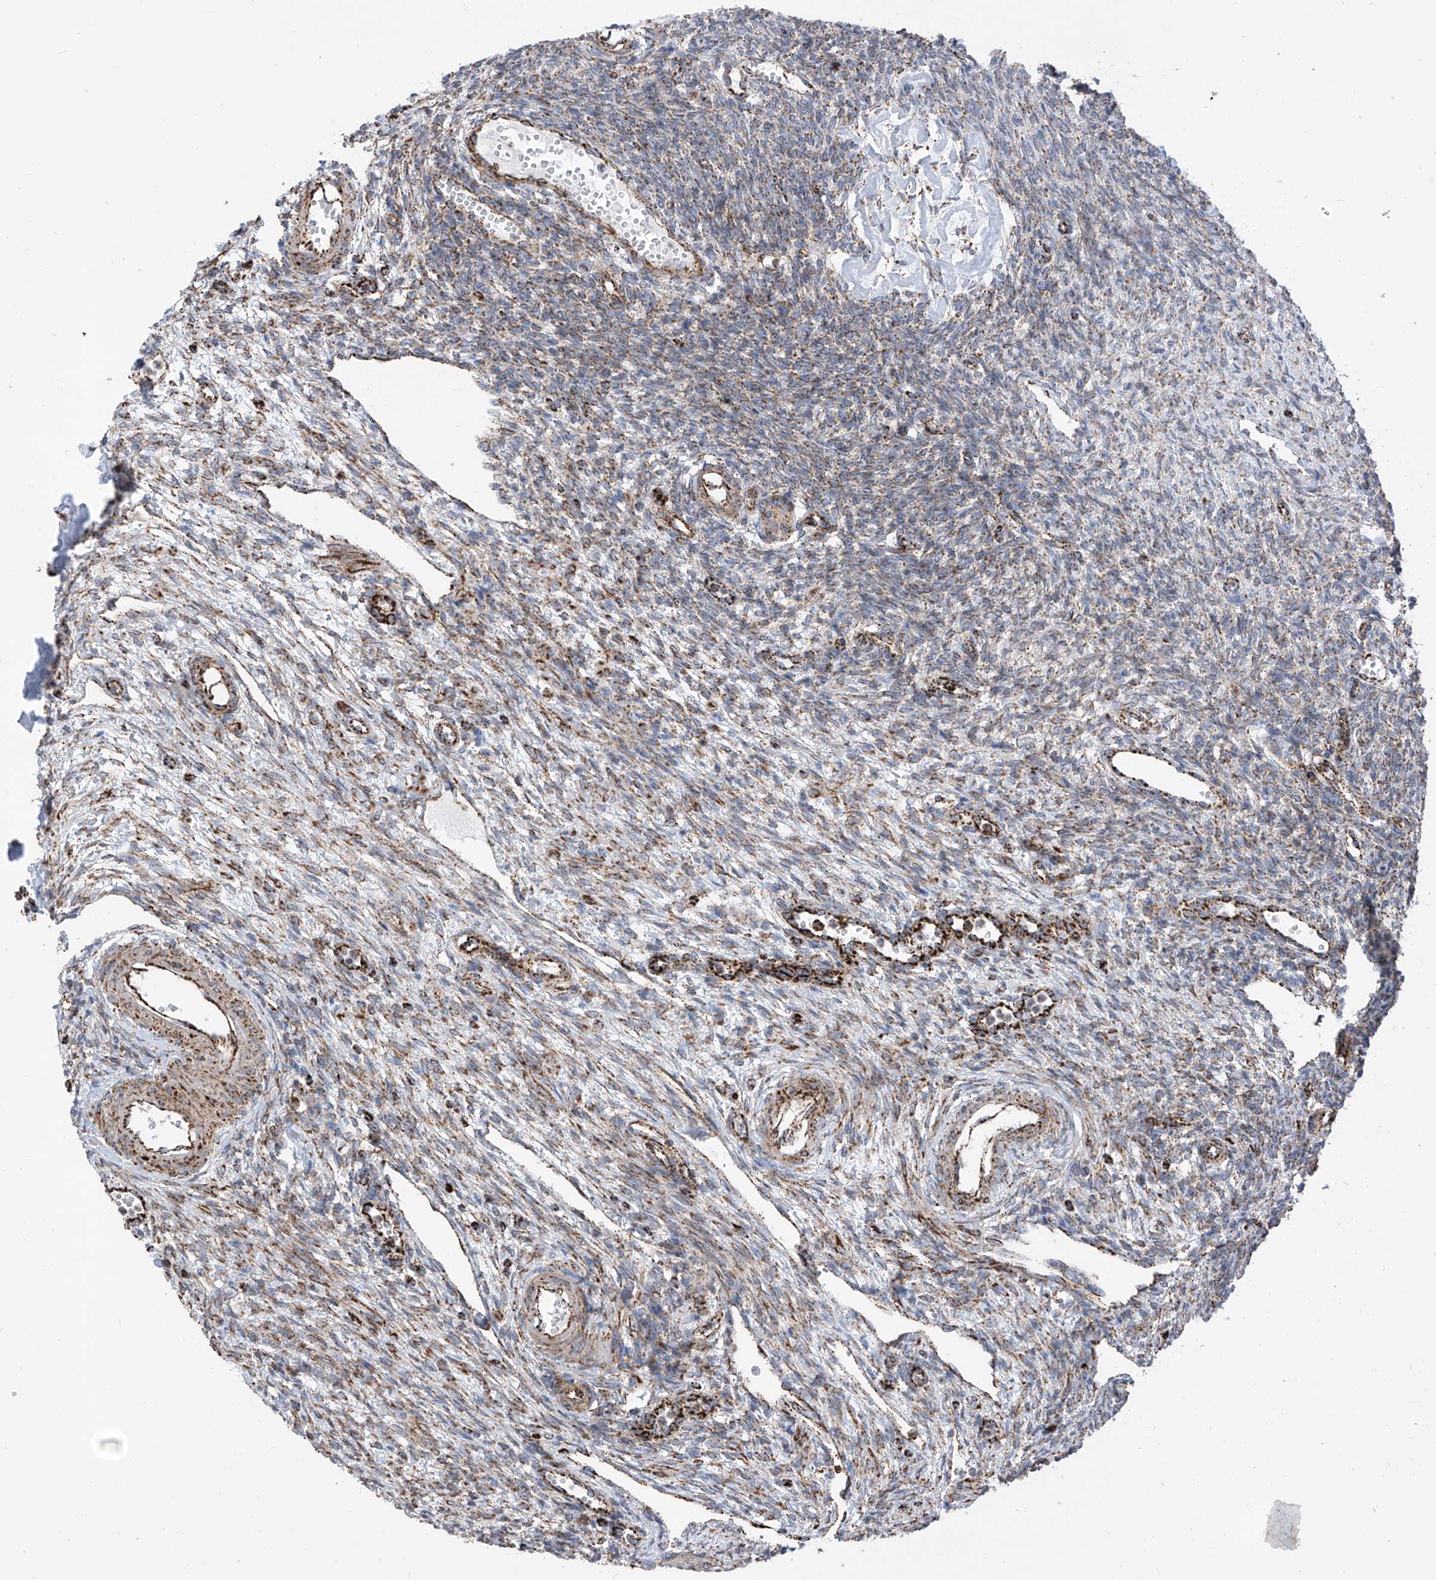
{"staining": {"intensity": "moderate", "quantity": "25%-75%", "location": "cytoplasmic/membranous"}, "tissue": "ovary", "cell_type": "Ovarian stroma cells", "image_type": "normal", "snomed": [{"axis": "morphology", "description": "Normal tissue, NOS"}, {"axis": "morphology", "description": "Cyst, NOS"}, {"axis": "topography", "description": "Ovary"}], "caption": "Protein analysis of unremarkable ovary exhibits moderate cytoplasmic/membranous positivity in about 25%-75% of ovarian stroma cells. The staining was performed using DAB (3,3'-diaminobenzidine), with brown indicating positive protein expression. Nuclei are stained blue with hematoxylin.", "gene": "COX5B", "patient": {"sex": "female", "age": 33}}